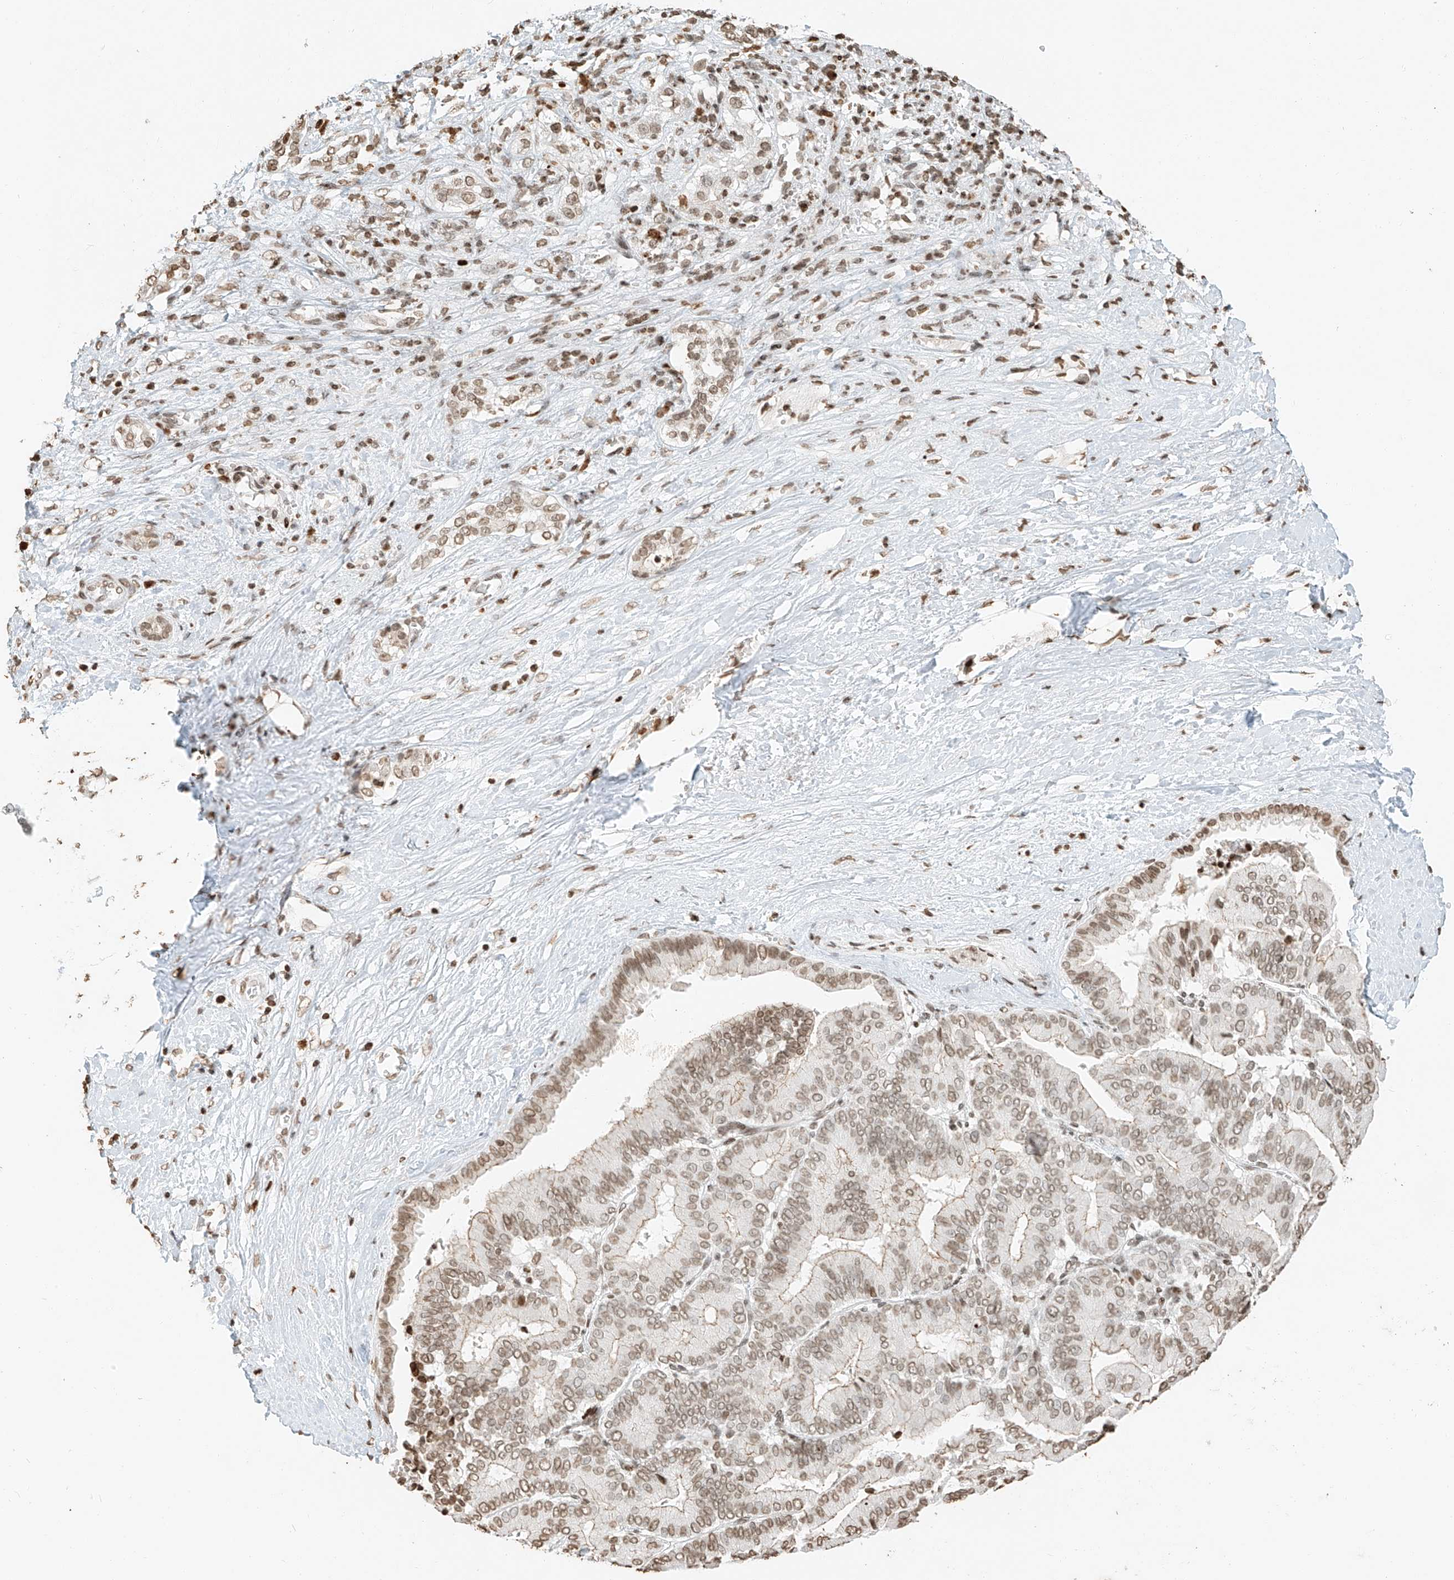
{"staining": {"intensity": "moderate", "quantity": ">75%", "location": "nuclear"}, "tissue": "liver cancer", "cell_type": "Tumor cells", "image_type": "cancer", "snomed": [{"axis": "morphology", "description": "Cholangiocarcinoma"}, {"axis": "topography", "description": "Liver"}], "caption": "Liver cholangiocarcinoma stained with immunohistochemistry reveals moderate nuclear positivity in about >75% of tumor cells. The staining was performed using DAB (3,3'-diaminobenzidine), with brown indicating positive protein expression. Nuclei are stained blue with hematoxylin.", "gene": "C17orf58", "patient": {"sex": "female", "age": 75}}